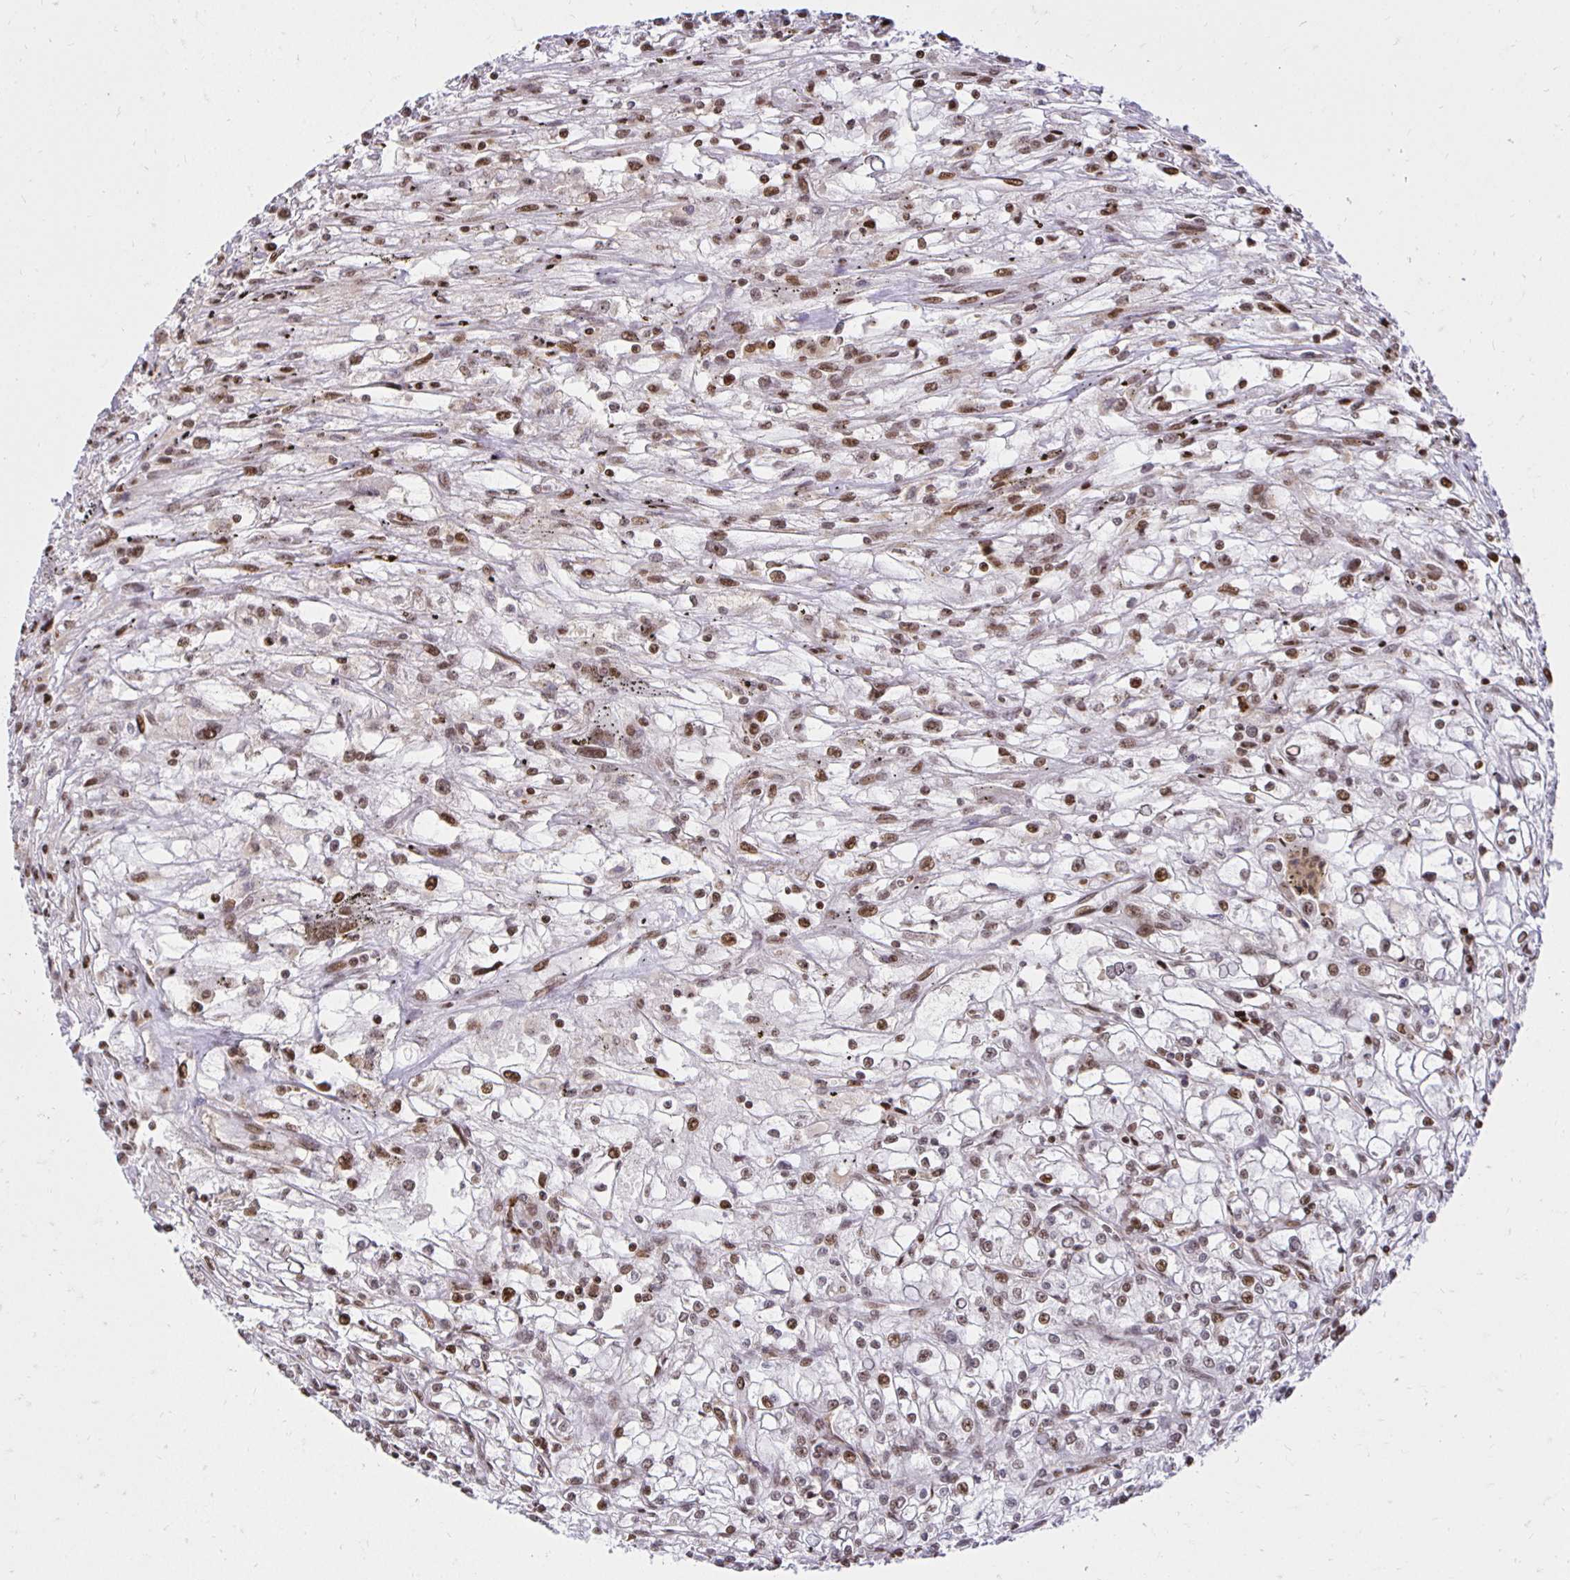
{"staining": {"intensity": "moderate", "quantity": ">75%", "location": "nuclear"}, "tissue": "renal cancer", "cell_type": "Tumor cells", "image_type": "cancer", "snomed": [{"axis": "morphology", "description": "Adenocarcinoma, NOS"}, {"axis": "topography", "description": "Kidney"}], "caption": "Tumor cells show moderate nuclear staining in about >75% of cells in adenocarcinoma (renal).", "gene": "ZNF579", "patient": {"sex": "female", "age": 59}}